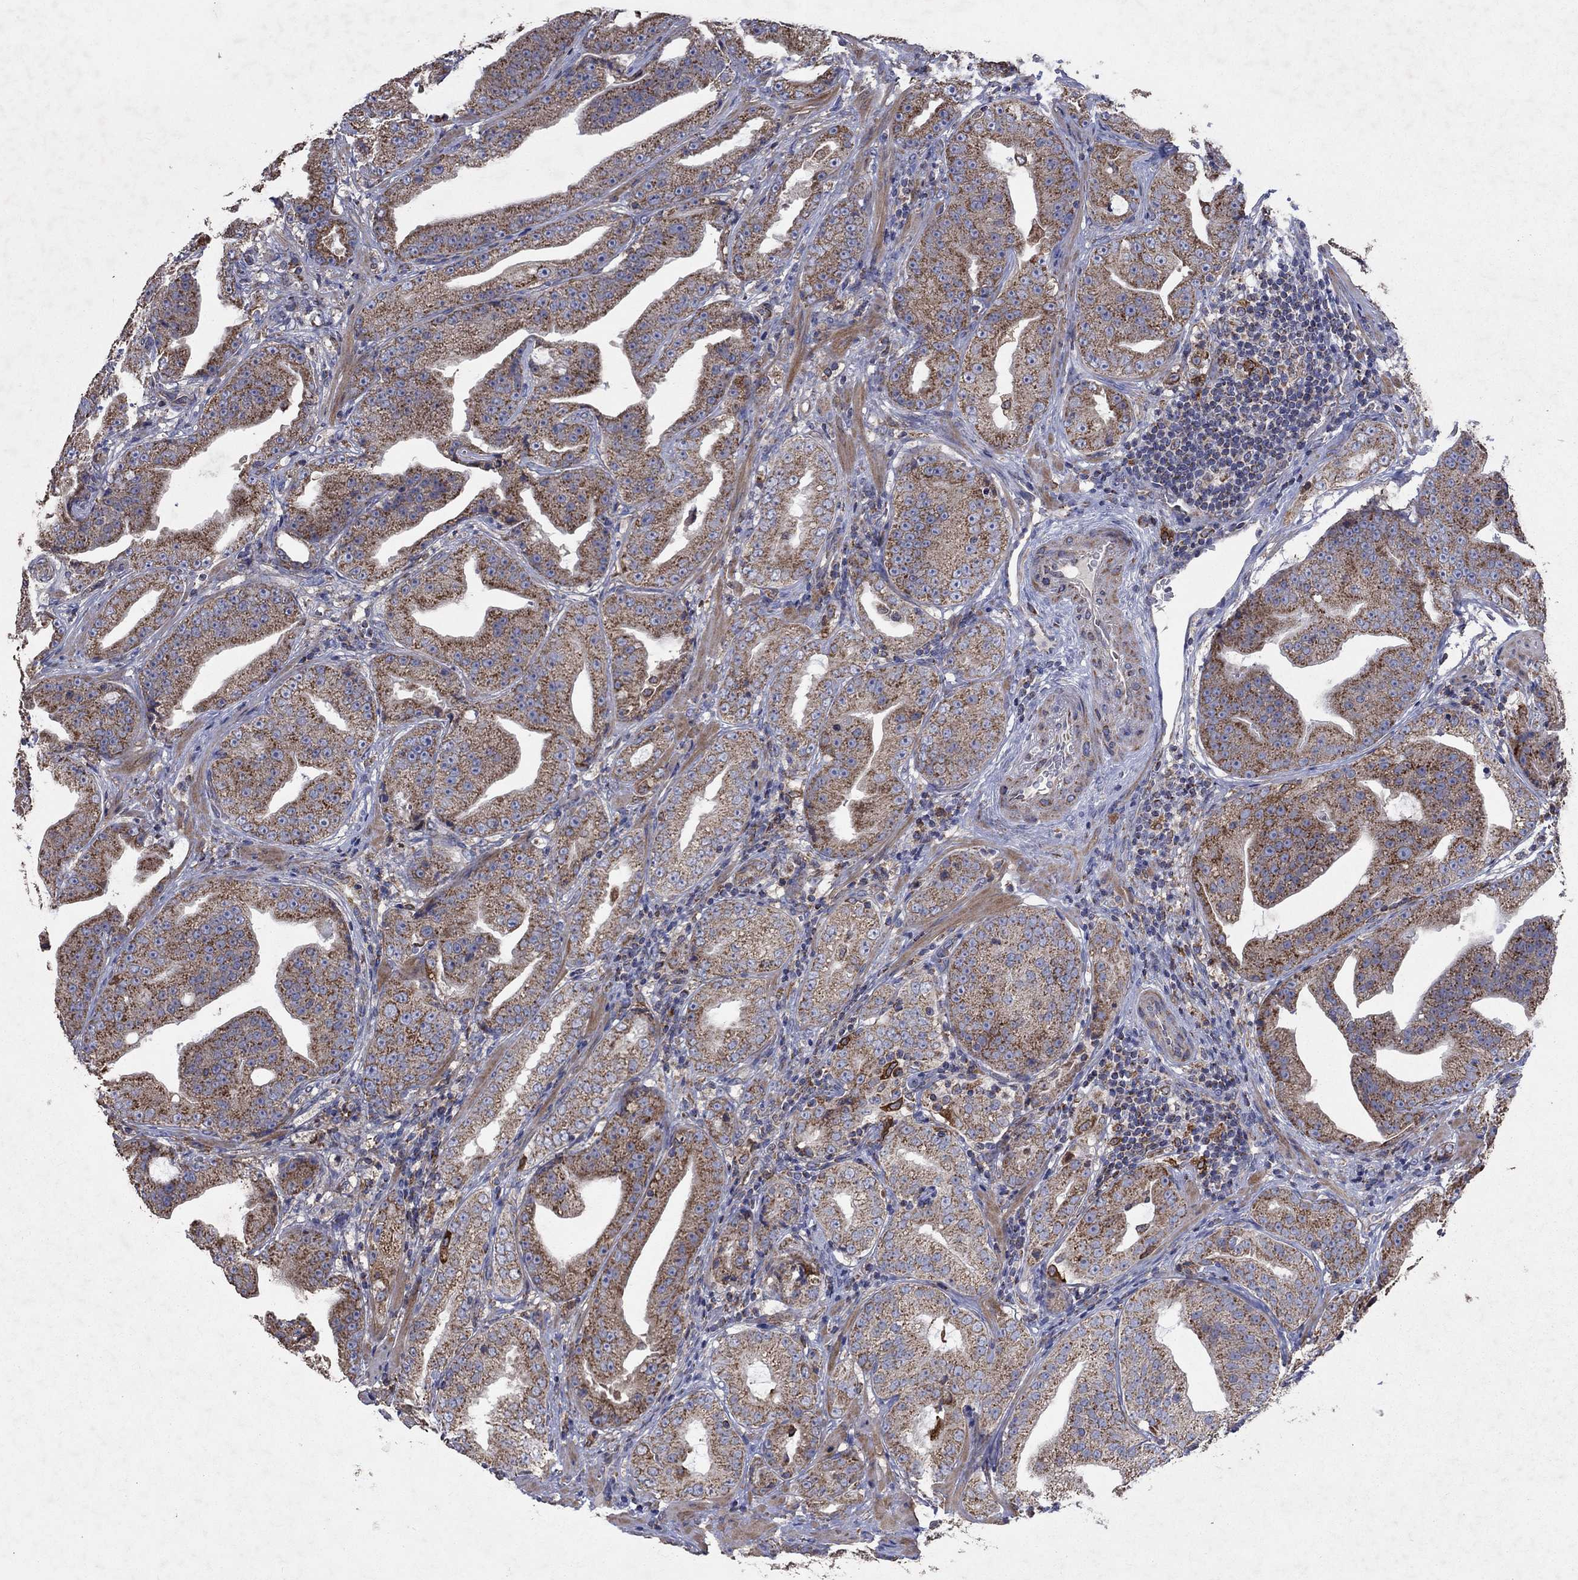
{"staining": {"intensity": "strong", "quantity": ">75%", "location": "cytoplasmic/membranous"}, "tissue": "prostate cancer", "cell_type": "Tumor cells", "image_type": "cancer", "snomed": [{"axis": "morphology", "description": "Adenocarcinoma, Low grade"}, {"axis": "topography", "description": "Prostate"}], "caption": "Immunohistochemistry (IHC) (DAB) staining of human adenocarcinoma (low-grade) (prostate) exhibits strong cytoplasmic/membranous protein expression in about >75% of tumor cells.", "gene": "NCEH1", "patient": {"sex": "male", "age": 62}}